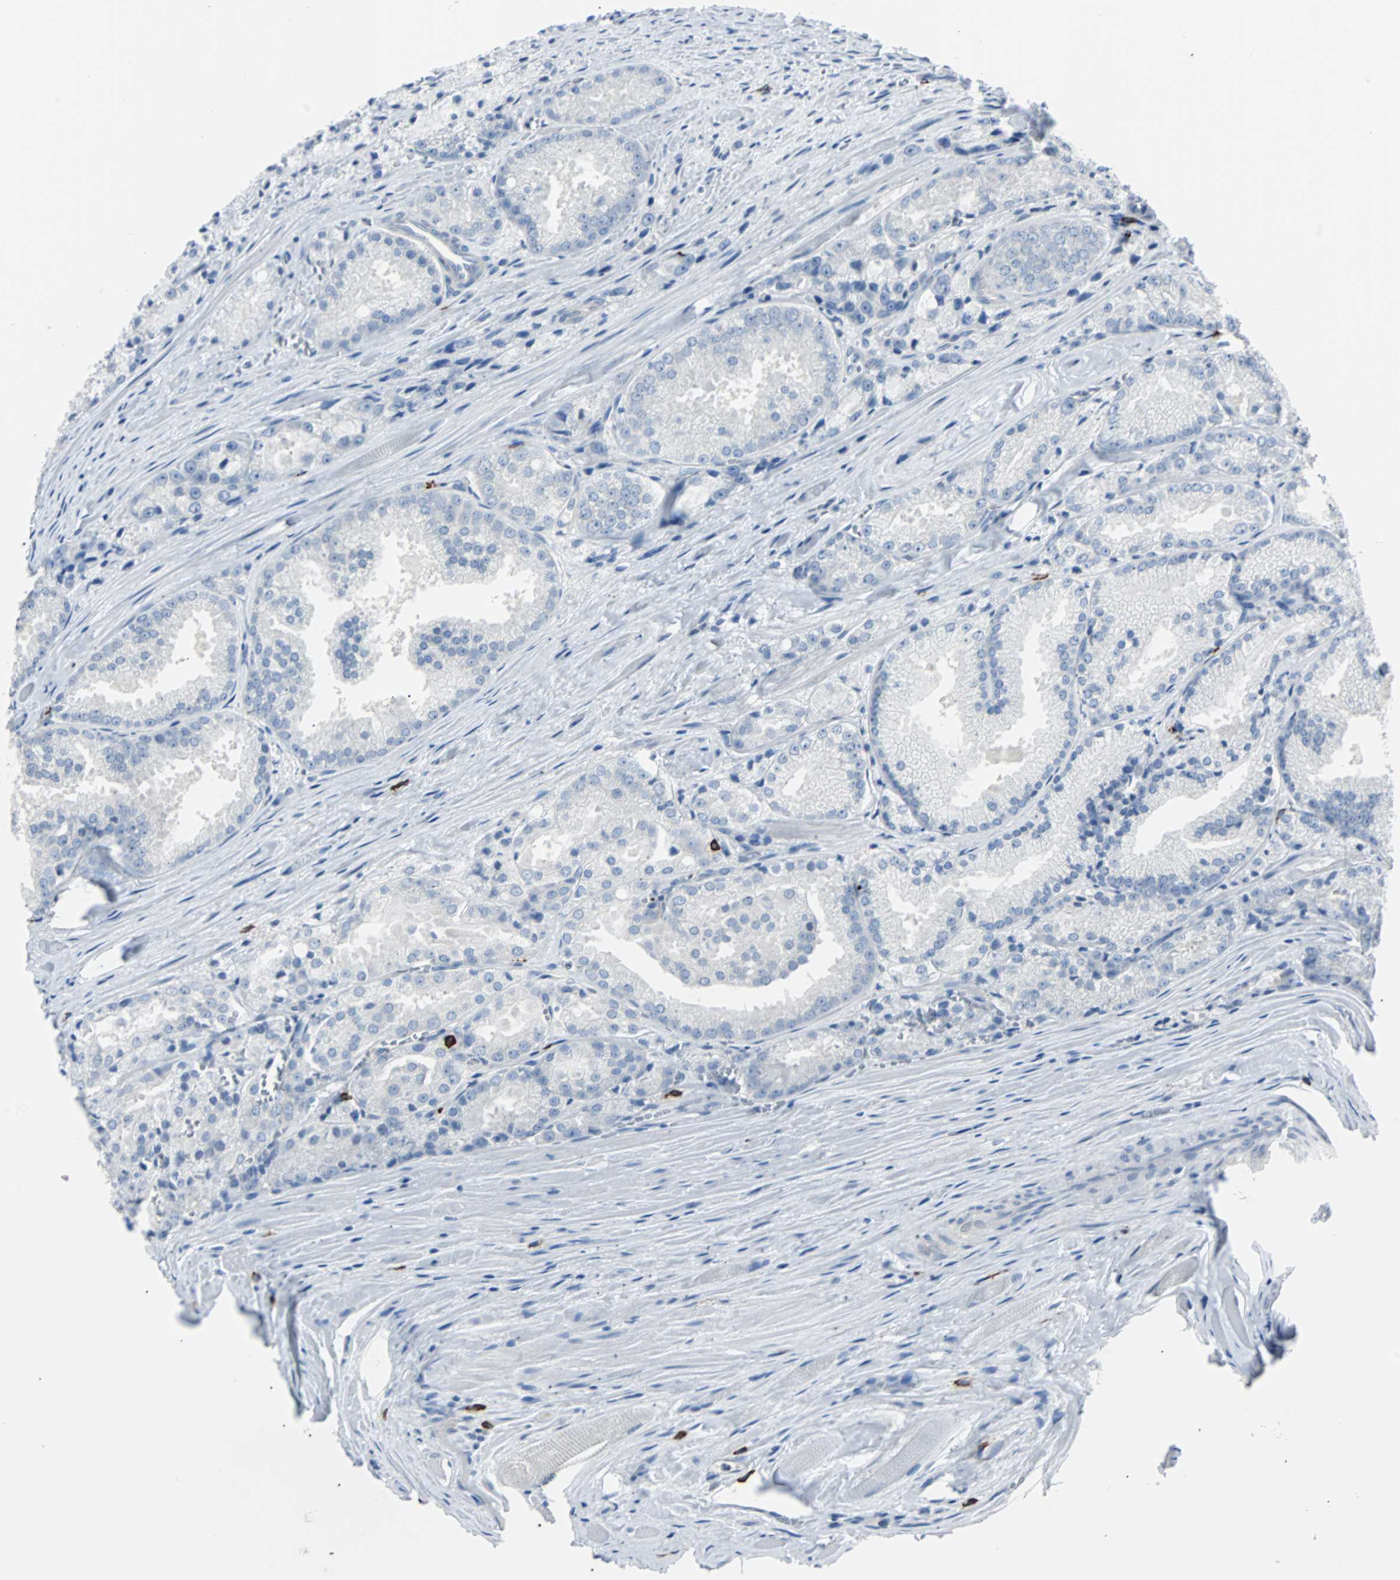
{"staining": {"intensity": "negative", "quantity": "none", "location": "none"}, "tissue": "prostate cancer", "cell_type": "Tumor cells", "image_type": "cancer", "snomed": [{"axis": "morphology", "description": "Adenocarcinoma, Low grade"}, {"axis": "topography", "description": "Prostate"}], "caption": "A micrograph of human prostate low-grade adenocarcinoma is negative for staining in tumor cells.", "gene": "RASA1", "patient": {"sex": "male", "age": 64}}